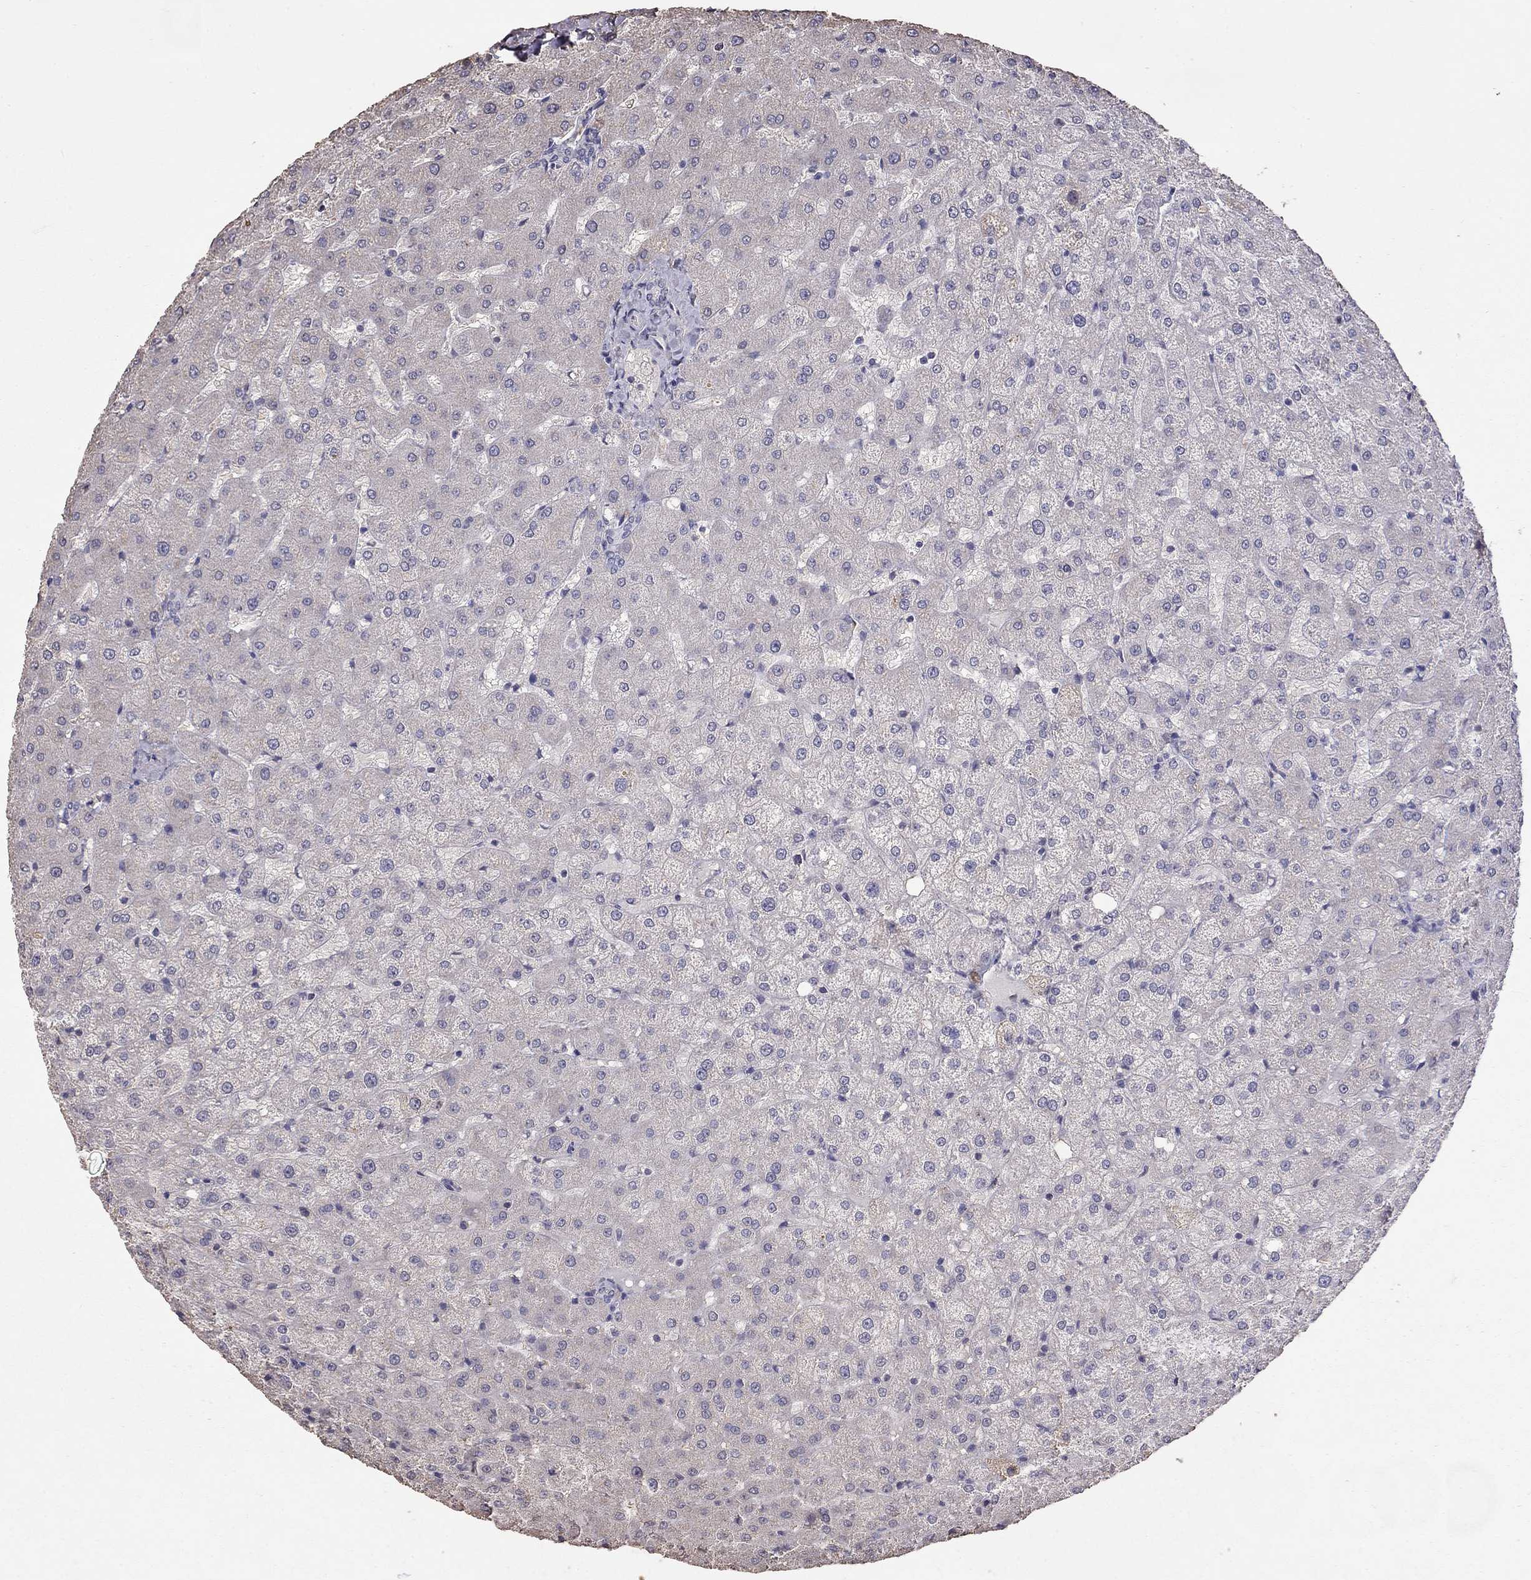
{"staining": {"intensity": "negative", "quantity": "none", "location": "none"}, "tissue": "liver", "cell_type": "Cholangiocytes", "image_type": "normal", "snomed": [{"axis": "morphology", "description": "Normal tissue, NOS"}, {"axis": "topography", "description": "Liver"}], "caption": "The photomicrograph demonstrates no significant positivity in cholangiocytes of liver.", "gene": "SUN3", "patient": {"sex": "female", "age": 50}}